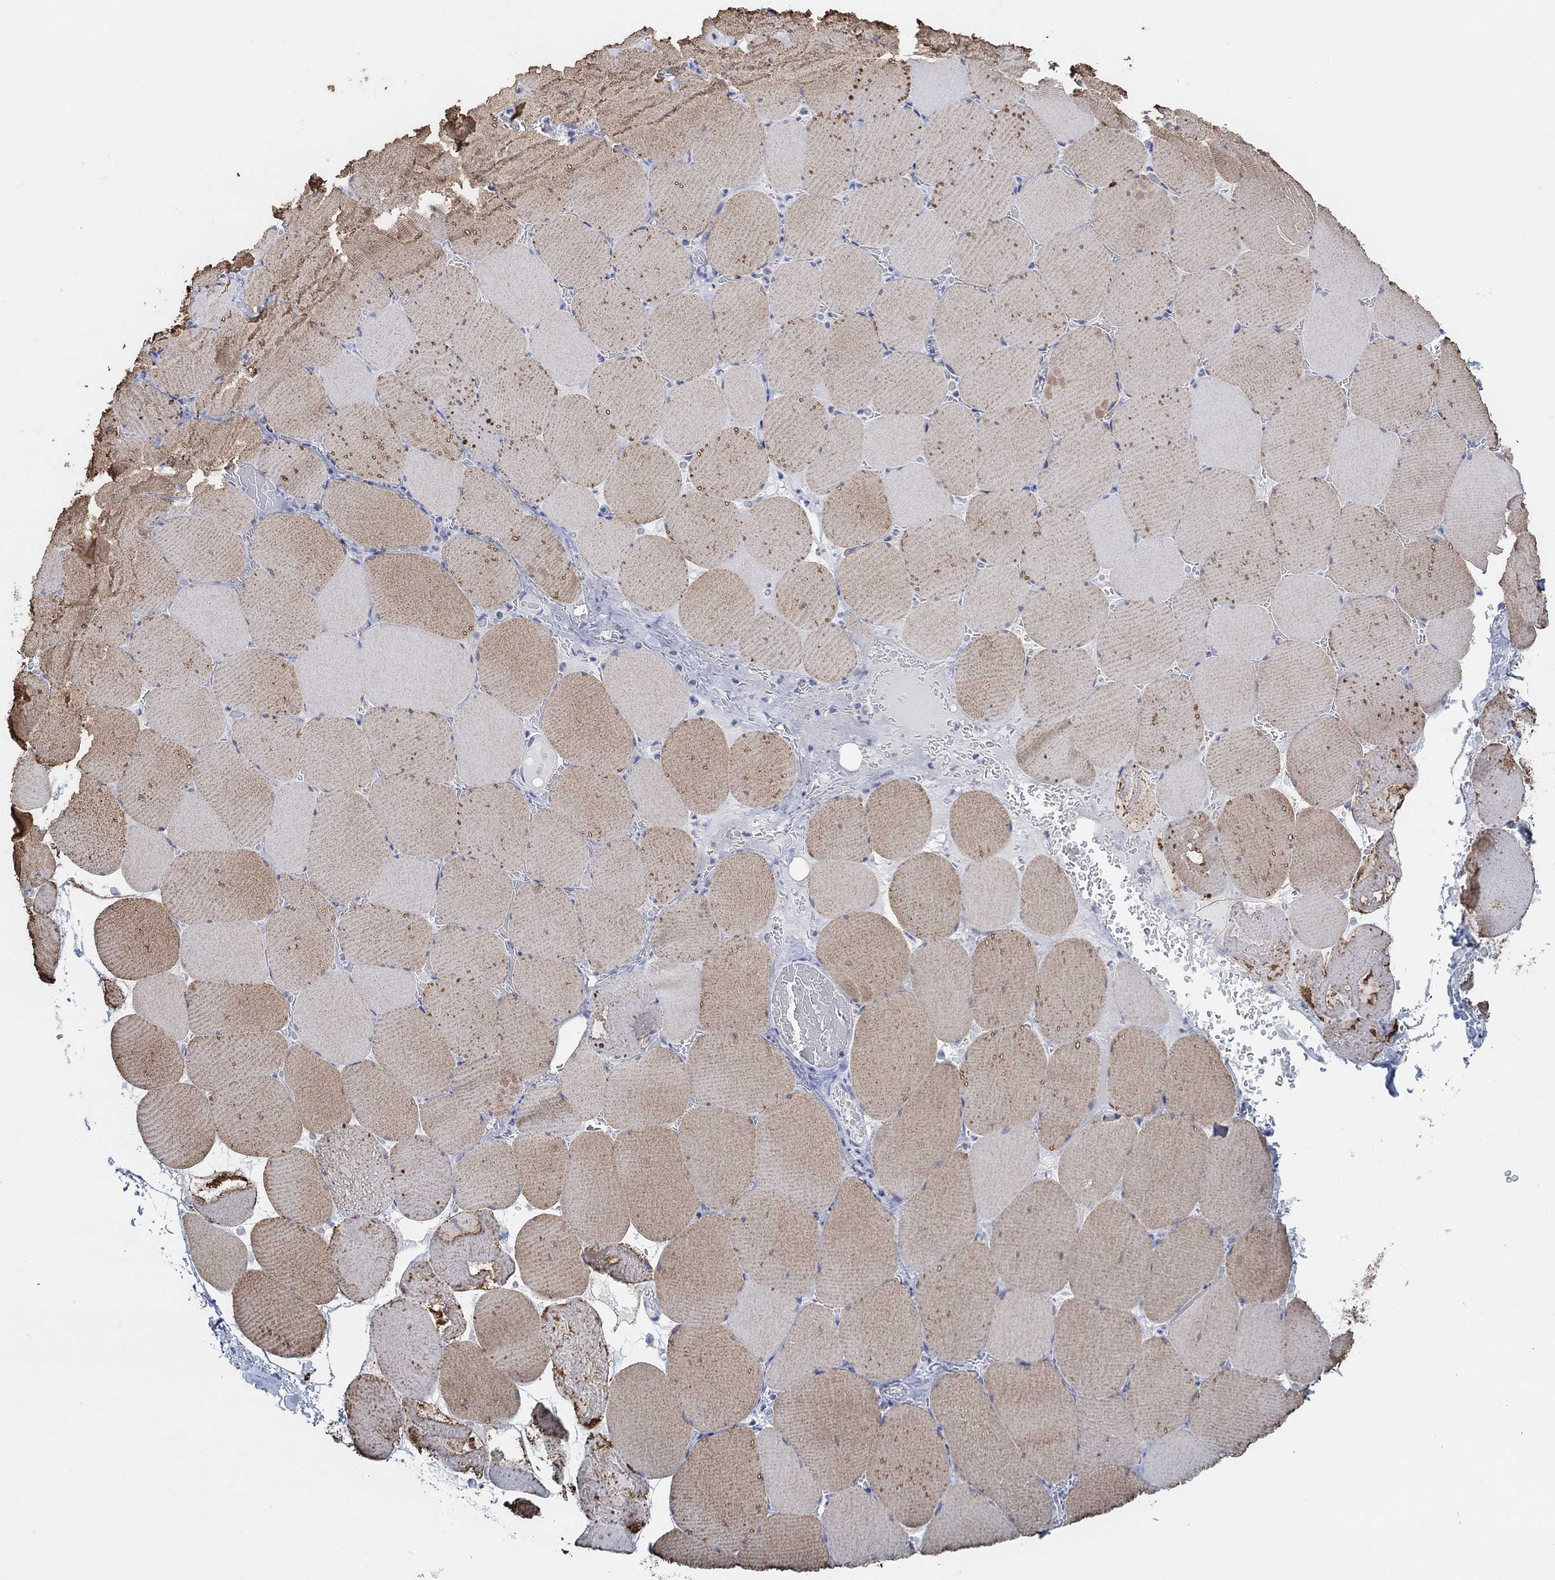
{"staining": {"intensity": "moderate", "quantity": "<25%", "location": "cytoplasmic/membranous"}, "tissue": "skeletal muscle", "cell_type": "Myocytes", "image_type": "normal", "snomed": [{"axis": "morphology", "description": "Normal tissue, NOS"}, {"axis": "morphology", "description": "Malignant melanoma, Metastatic site"}, {"axis": "topography", "description": "Skeletal muscle"}], "caption": "Immunohistochemistry (IHC) image of normal skeletal muscle: skeletal muscle stained using immunohistochemistry (IHC) reveals low levels of moderate protein expression localized specifically in the cytoplasmic/membranous of myocytes, appearing as a cytoplasmic/membranous brown color.", "gene": "ENO4", "patient": {"sex": "male", "age": 50}}